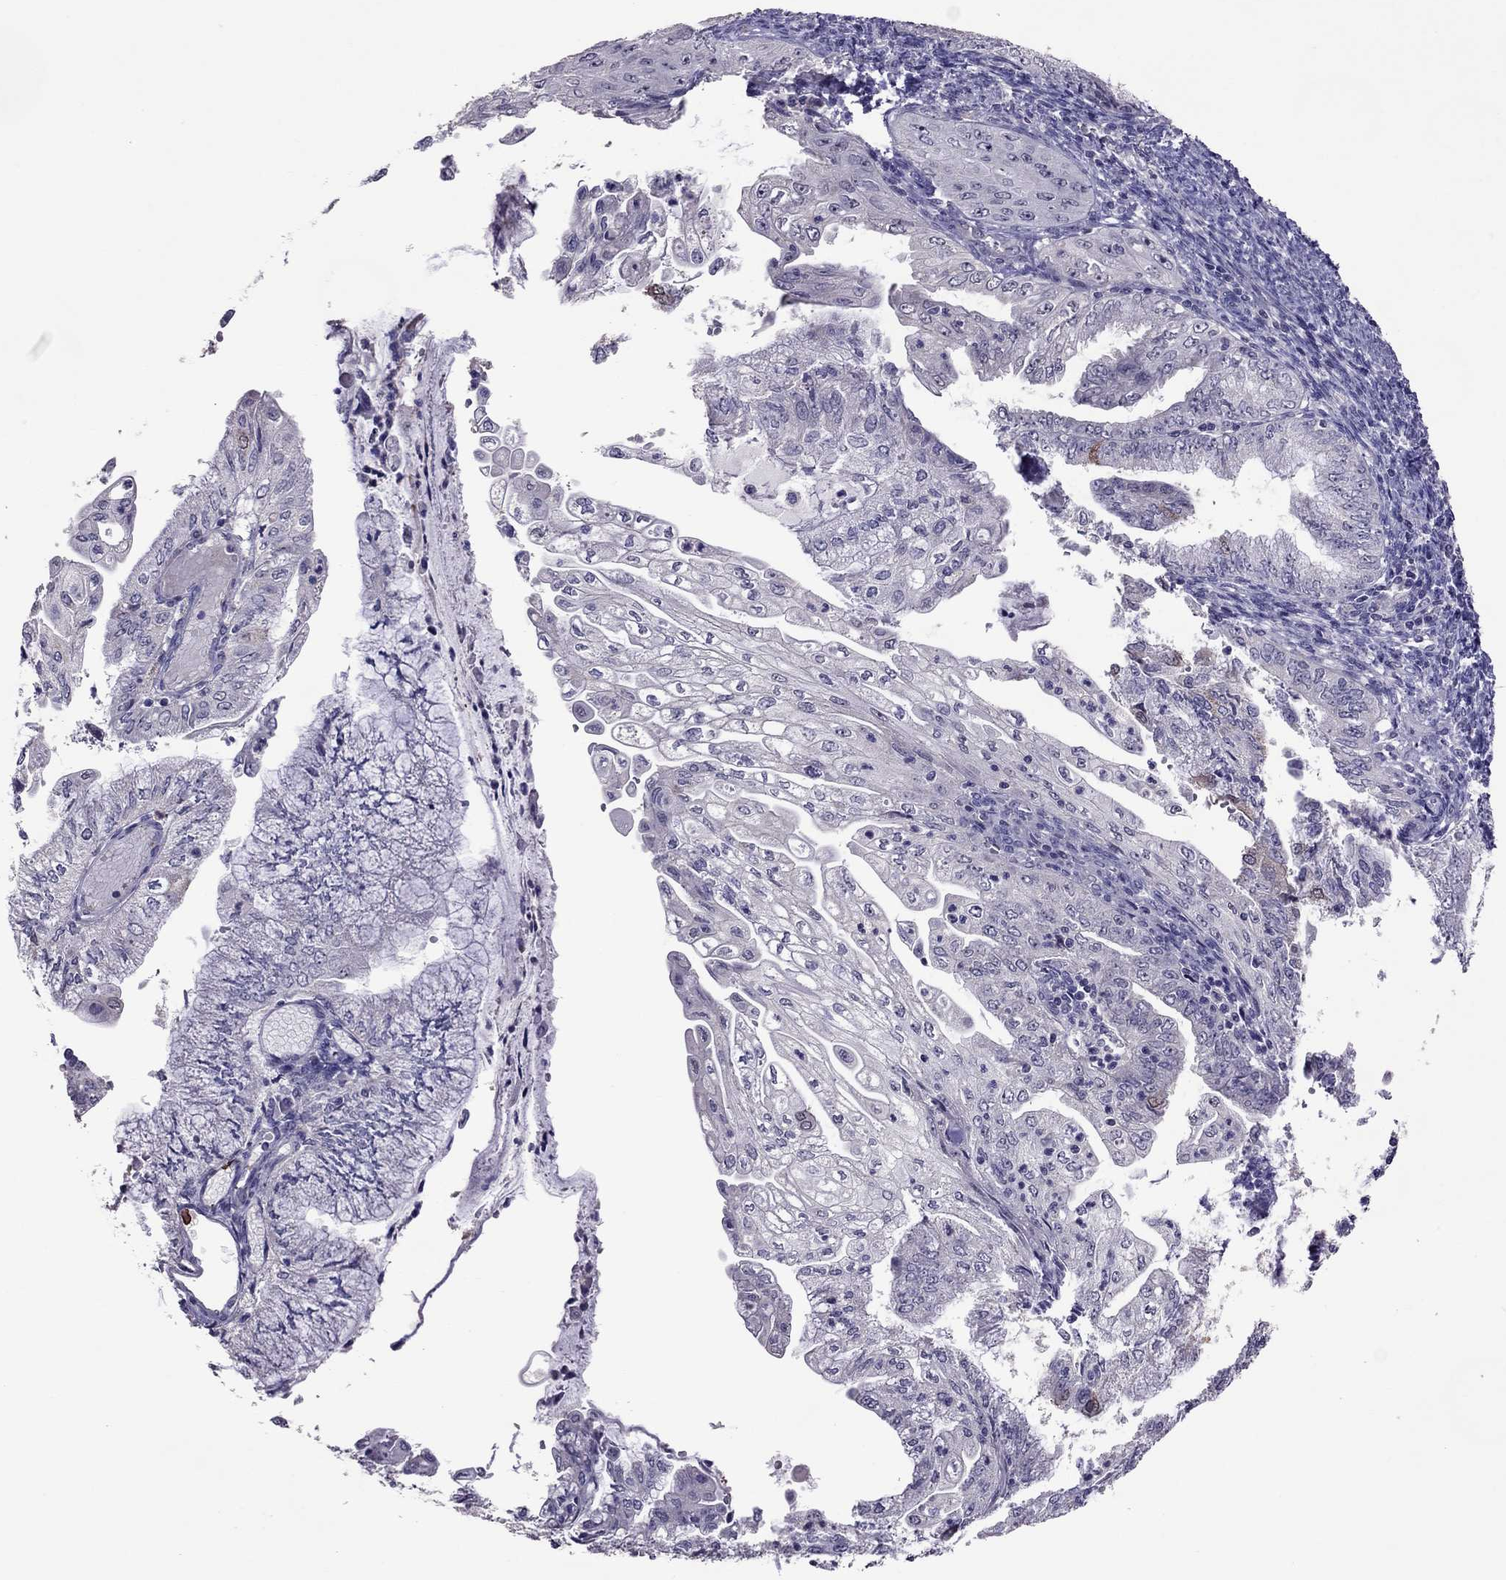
{"staining": {"intensity": "moderate", "quantity": "<25%", "location": "cytoplasmic/membranous,nuclear"}, "tissue": "endometrial cancer", "cell_type": "Tumor cells", "image_type": "cancer", "snomed": [{"axis": "morphology", "description": "Adenocarcinoma, NOS"}, {"axis": "topography", "description": "Endometrium"}], "caption": "Immunohistochemical staining of endometrial cancer displays low levels of moderate cytoplasmic/membranous and nuclear protein staining in about <25% of tumor cells.", "gene": "LRRC46", "patient": {"sex": "female", "age": 55}}